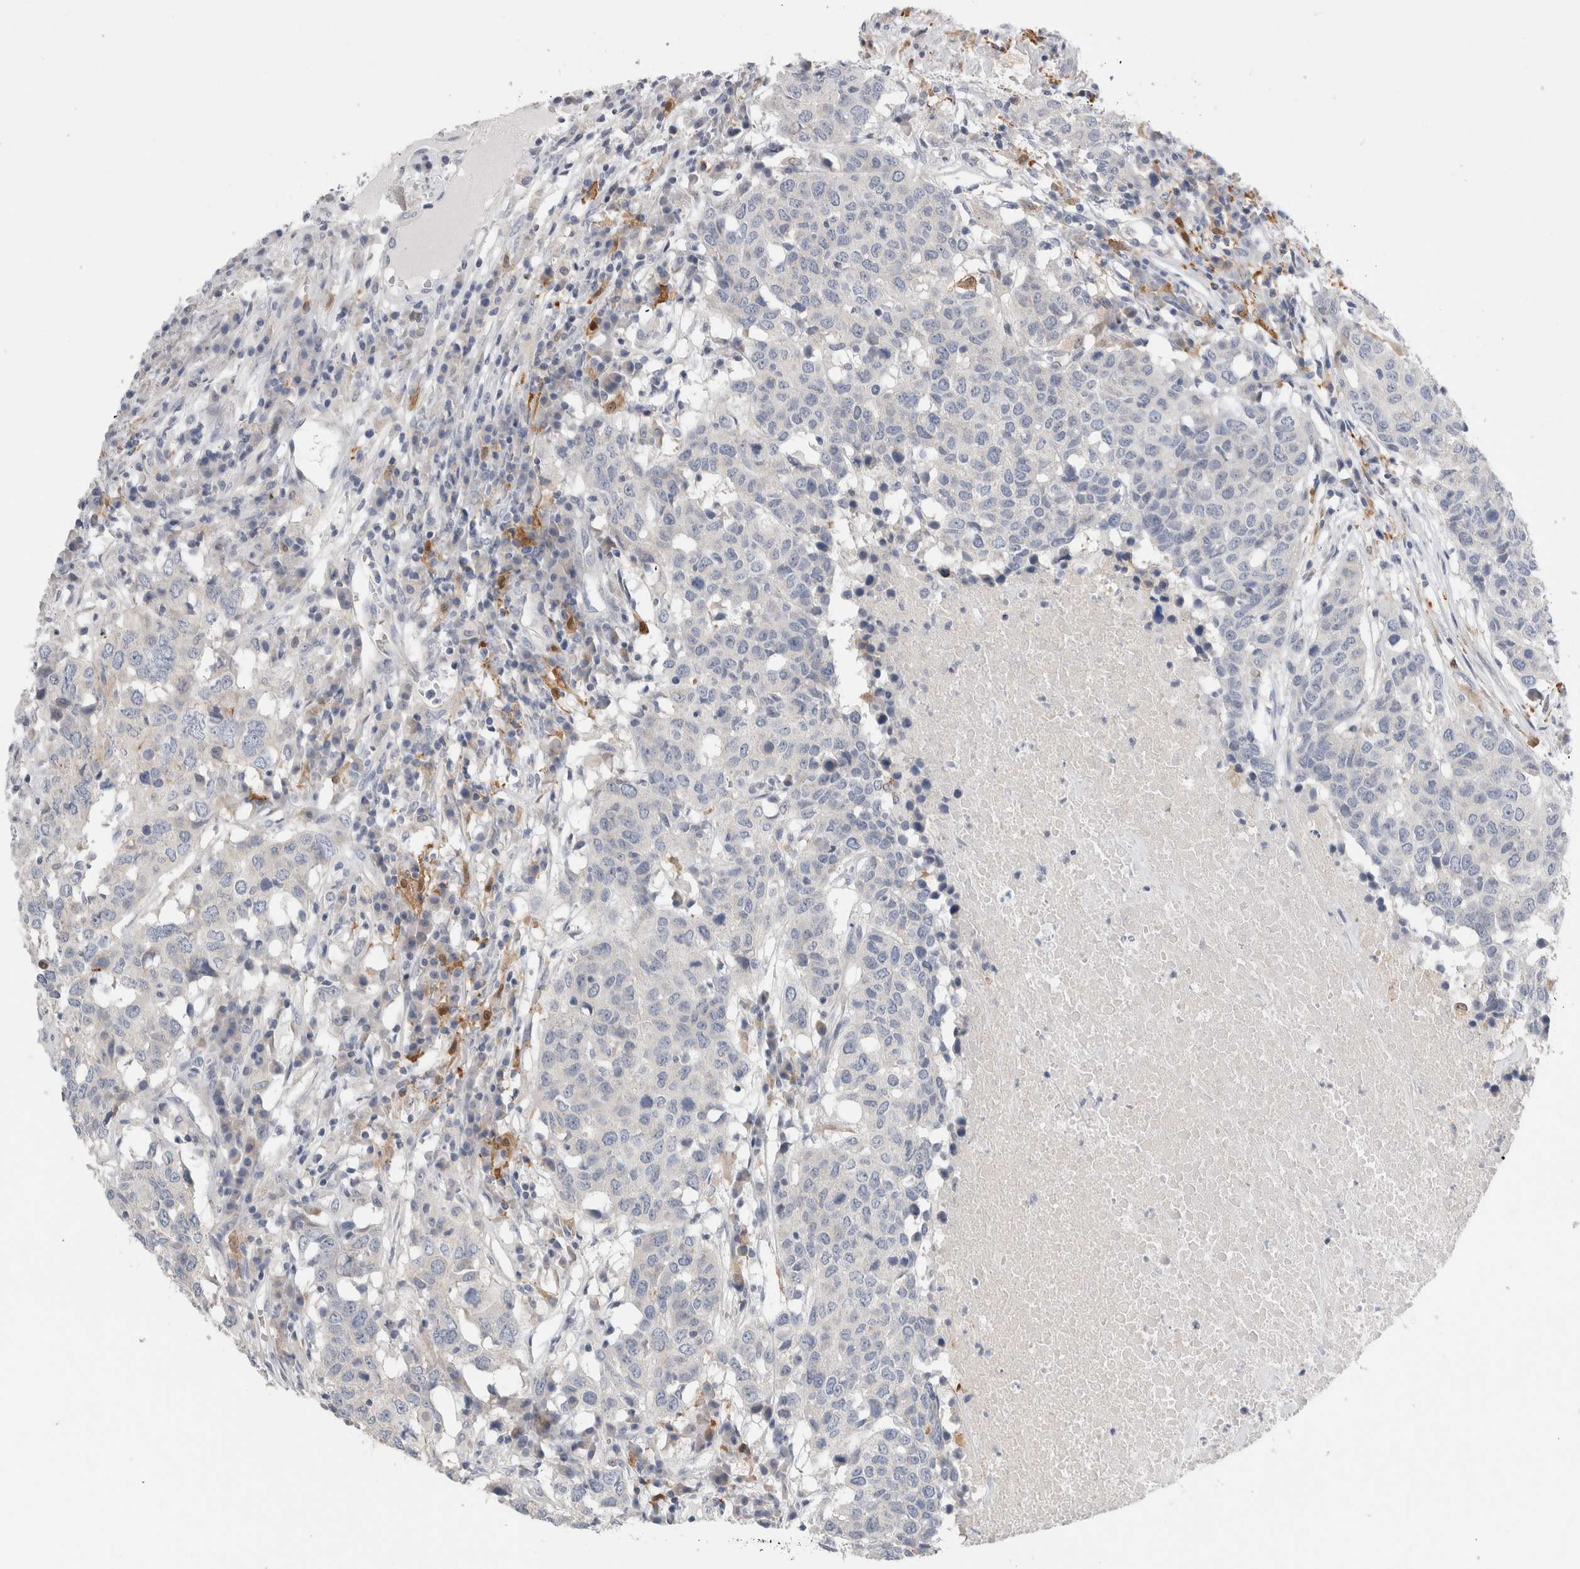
{"staining": {"intensity": "negative", "quantity": "none", "location": "none"}, "tissue": "head and neck cancer", "cell_type": "Tumor cells", "image_type": "cancer", "snomed": [{"axis": "morphology", "description": "Squamous cell carcinoma, NOS"}, {"axis": "topography", "description": "Head-Neck"}], "caption": "Human head and neck squamous cell carcinoma stained for a protein using IHC shows no expression in tumor cells.", "gene": "SLC20A2", "patient": {"sex": "male", "age": 66}}